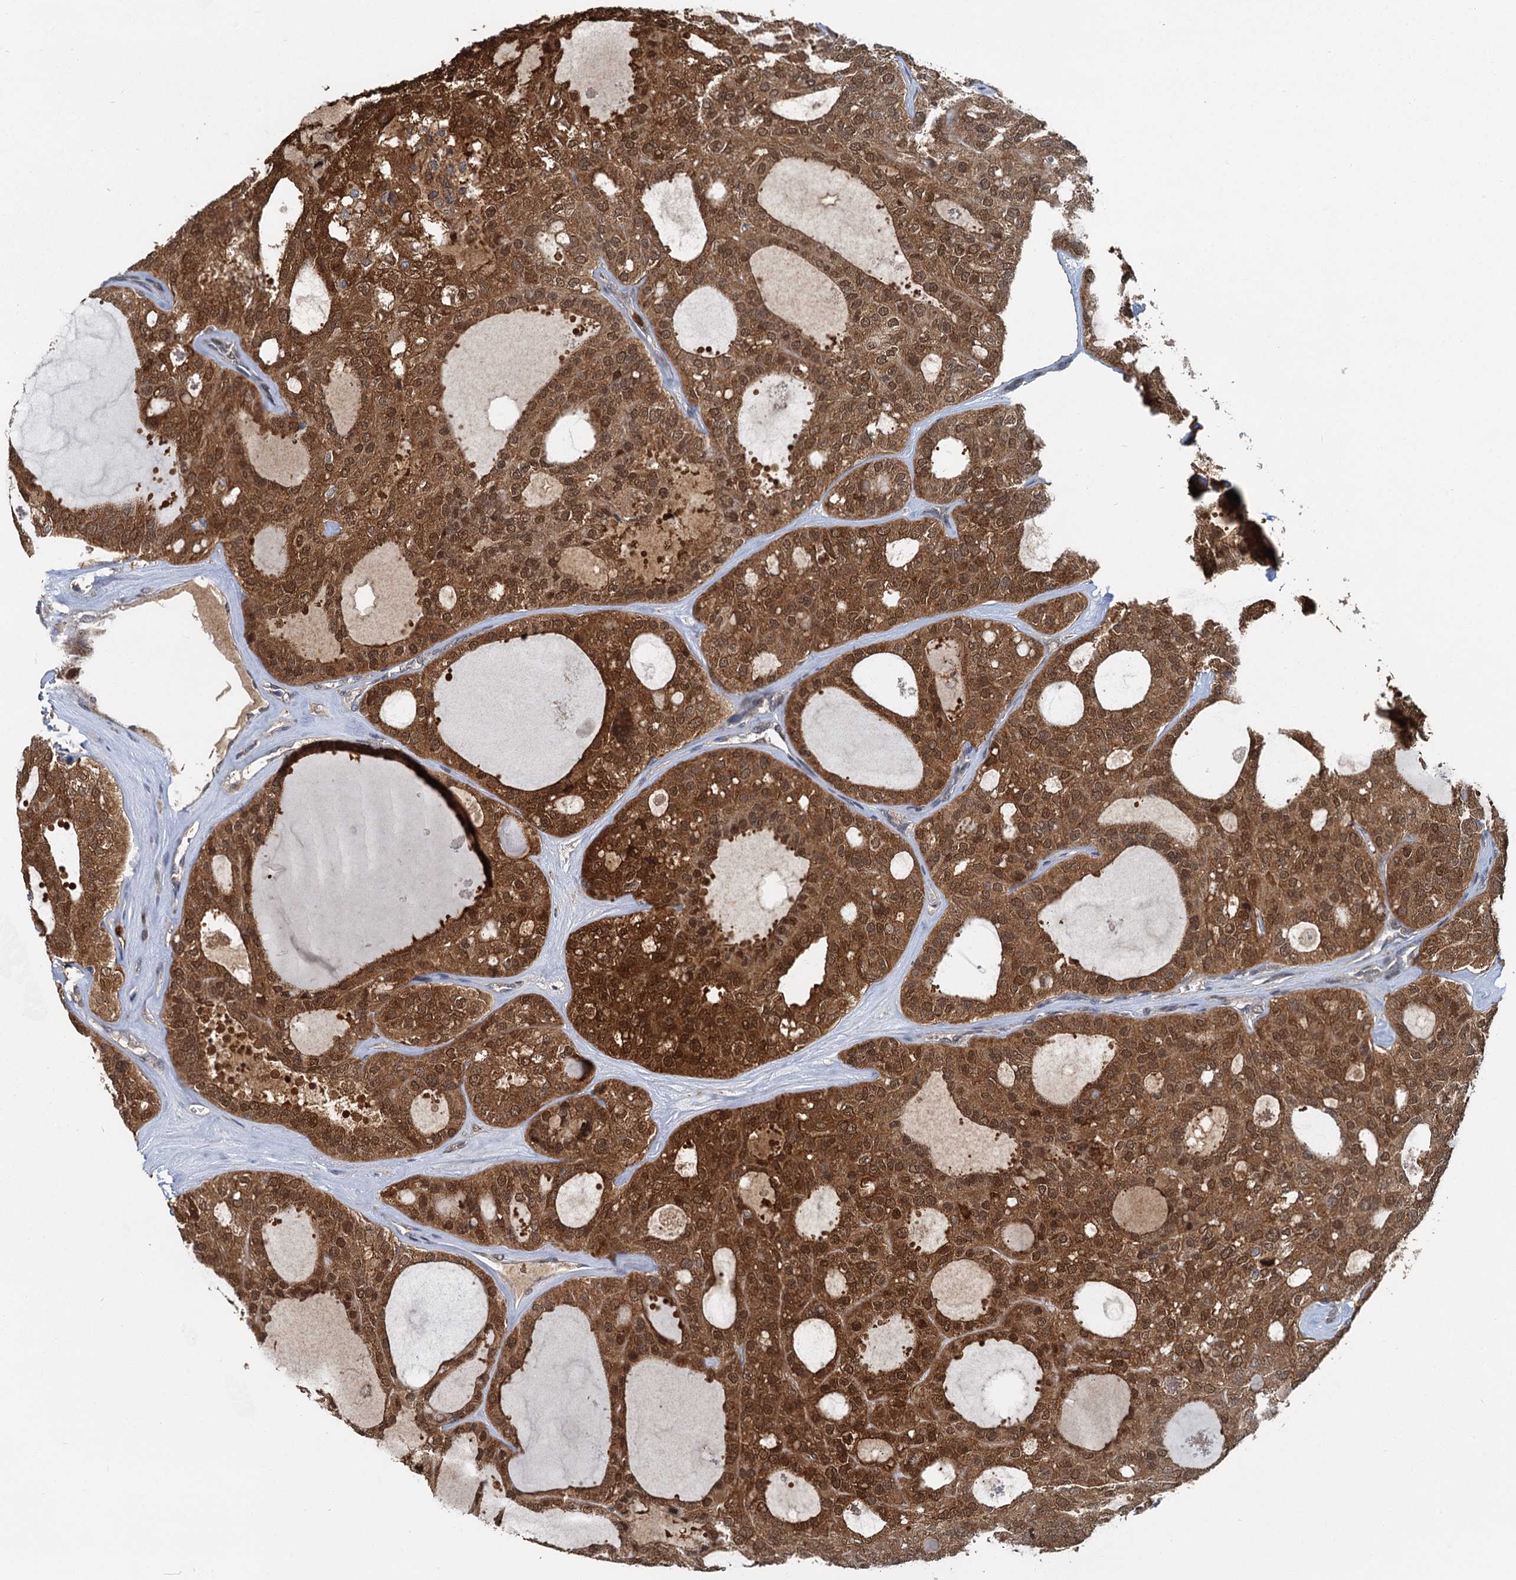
{"staining": {"intensity": "strong", "quantity": ">75%", "location": "cytoplasmic/membranous,nuclear"}, "tissue": "thyroid cancer", "cell_type": "Tumor cells", "image_type": "cancer", "snomed": [{"axis": "morphology", "description": "Follicular adenoma carcinoma, NOS"}, {"axis": "topography", "description": "Thyroid gland"}], "caption": "A brown stain highlights strong cytoplasmic/membranous and nuclear staining of a protein in human thyroid cancer (follicular adenoma carcinoma) tumor cells. The staining was performed using DAB (3,3'-diaminobenzidine), with brown indicating positive protein expression. Nuclei are stained blue with hematoxylin.", "gene": "GPI", "patient": {"sex": "male", "age": 75}}